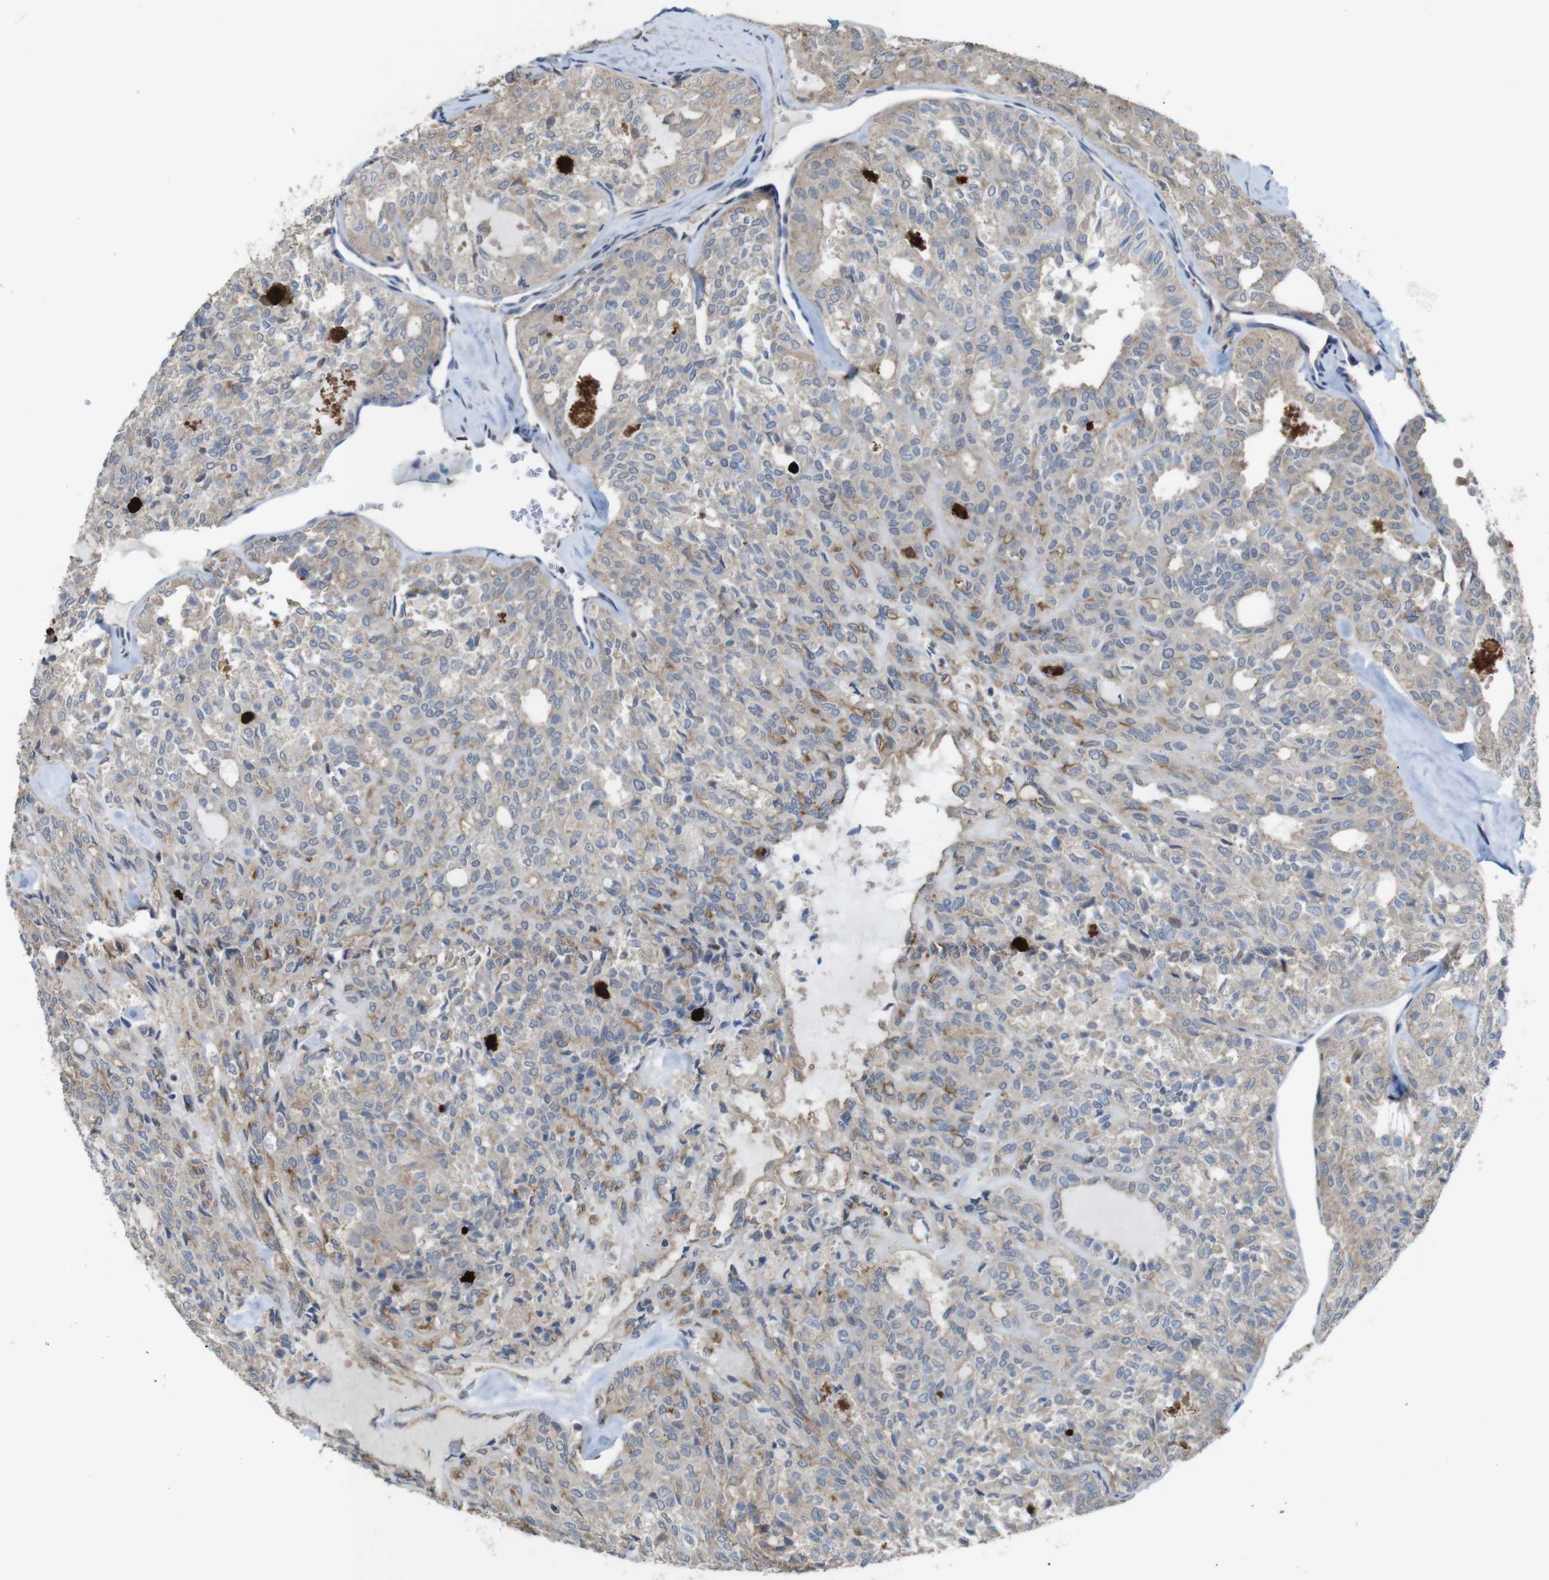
{"staining": {"intensity": "moderate", "quantity": "<25%", "location": "cytoplasmic/membranous"}, "tissue": "thyroid cancer", "cell_type": "Tumor cells", "image_type": "cancer", "snomed": [{"axis": "morphology", "description": "Follicular adenoma carcinoma, NOS"}, {"axis": "topography", "description": "Thyroid gland"}], "caption": "Protein staining by immunohistochemistry (IHC) reveals moderate cytoplasmic/membranous staining in about <25% of tumor cells in thyroid follicular adenoma carcinoma.", "gene": "CDC34", "patient": {"sex": "male", "age": 75}}